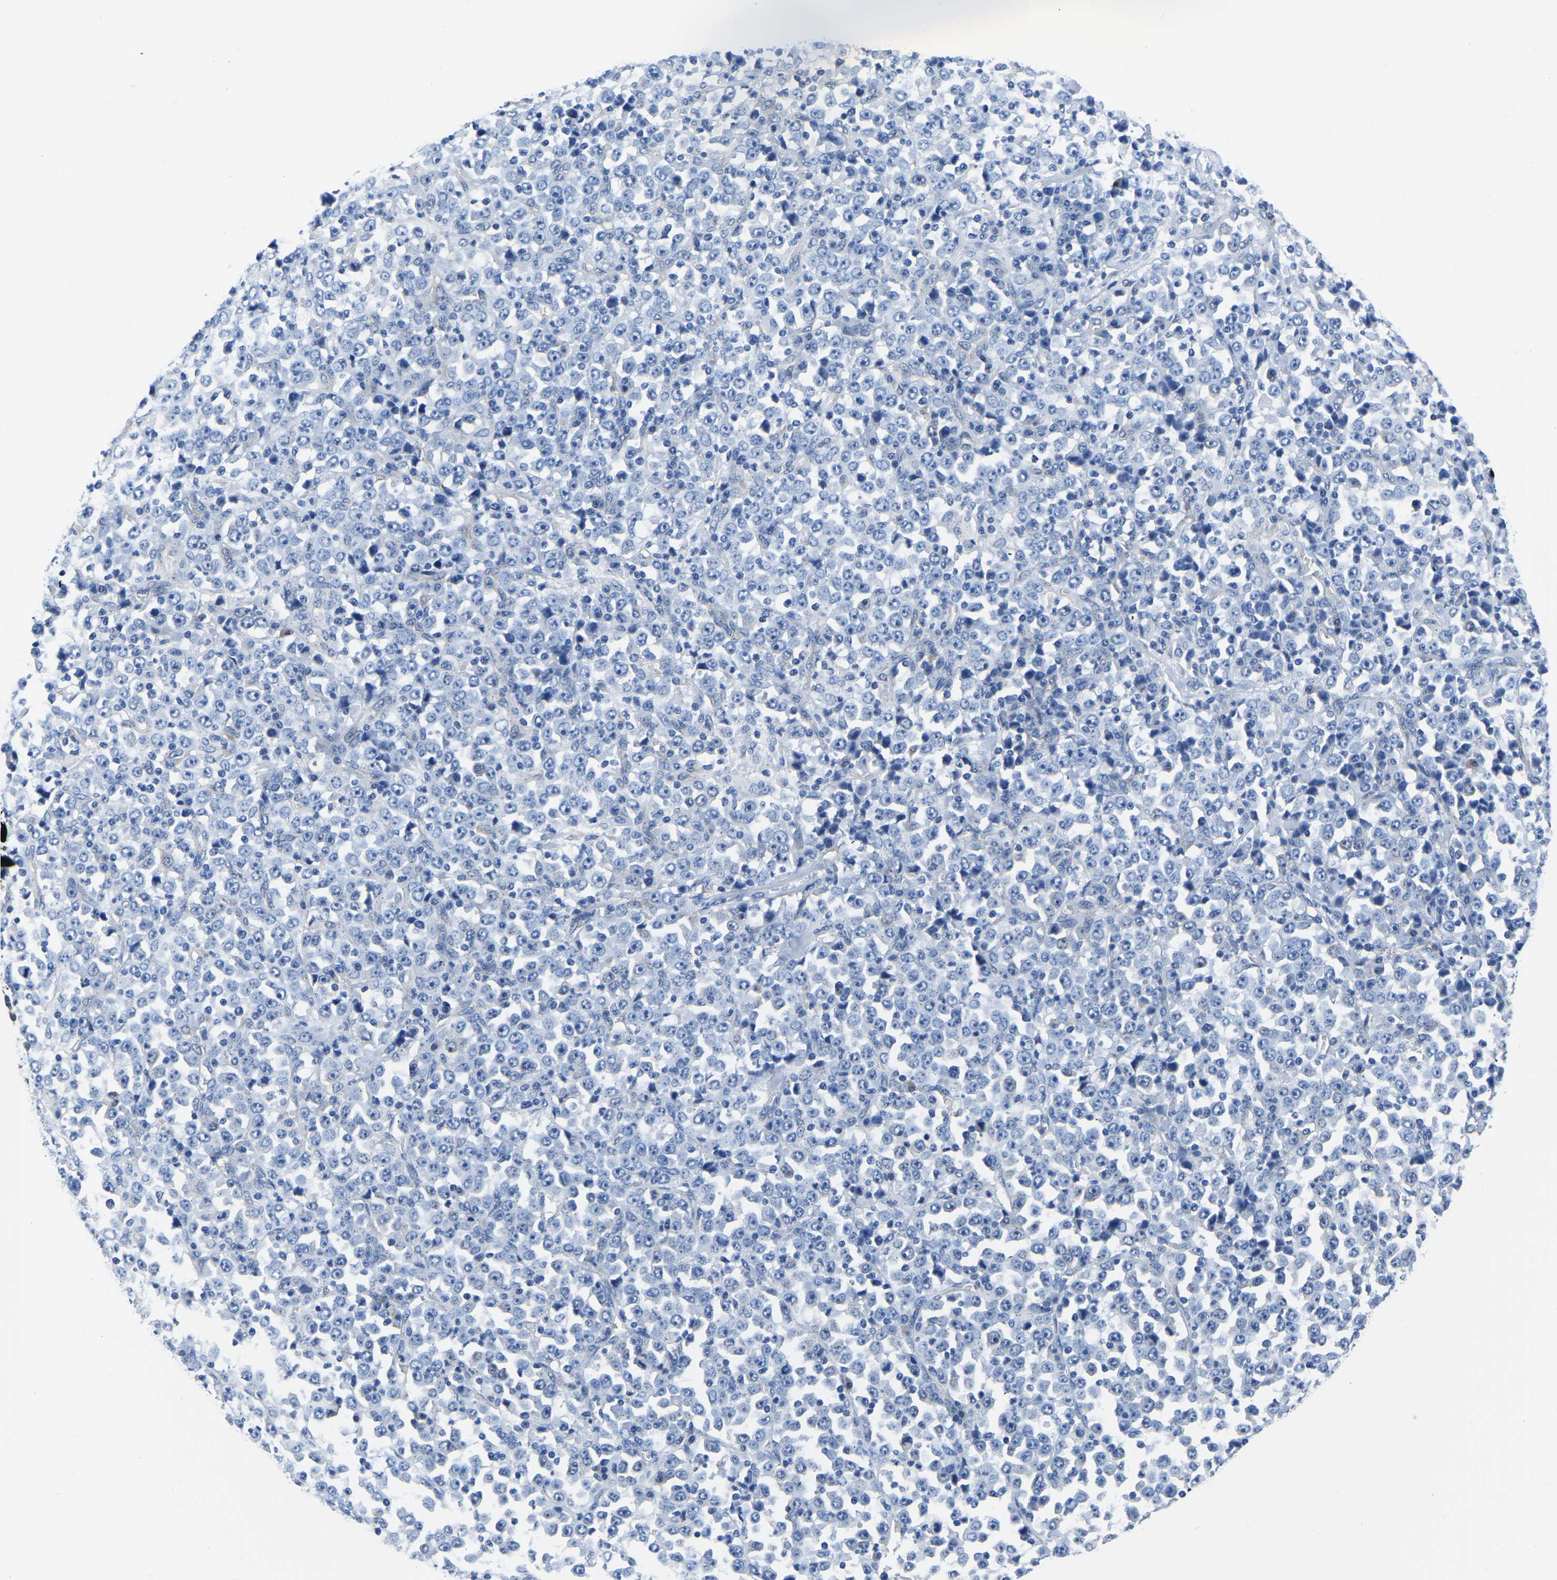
{"staining": {"intensity": "negative", "quantity": "none", "location": "none"}, "tissue": "stomach cancer", "cell_type": "Tumor cells", "image_type": "cancer", "snomed": [{"axis": "morphology", "description": "Normal tissue, NOS"}, {"axis": "morphology", "description": "Adenocarcinoma, NOS"}, {"axis": "topography", "description": "Stomach, upper"}, {"axis": "topography", "description": "Stomach"}], "caption": "This micrograph is of stomach adenocarcinoma stained with immunohistochemistry to label a protein in brown with the nuclei are counter-stained blue. There is no staining in tumor cells.", "gene": "TFG", "patient": {"sex": "male", "age": 59}}